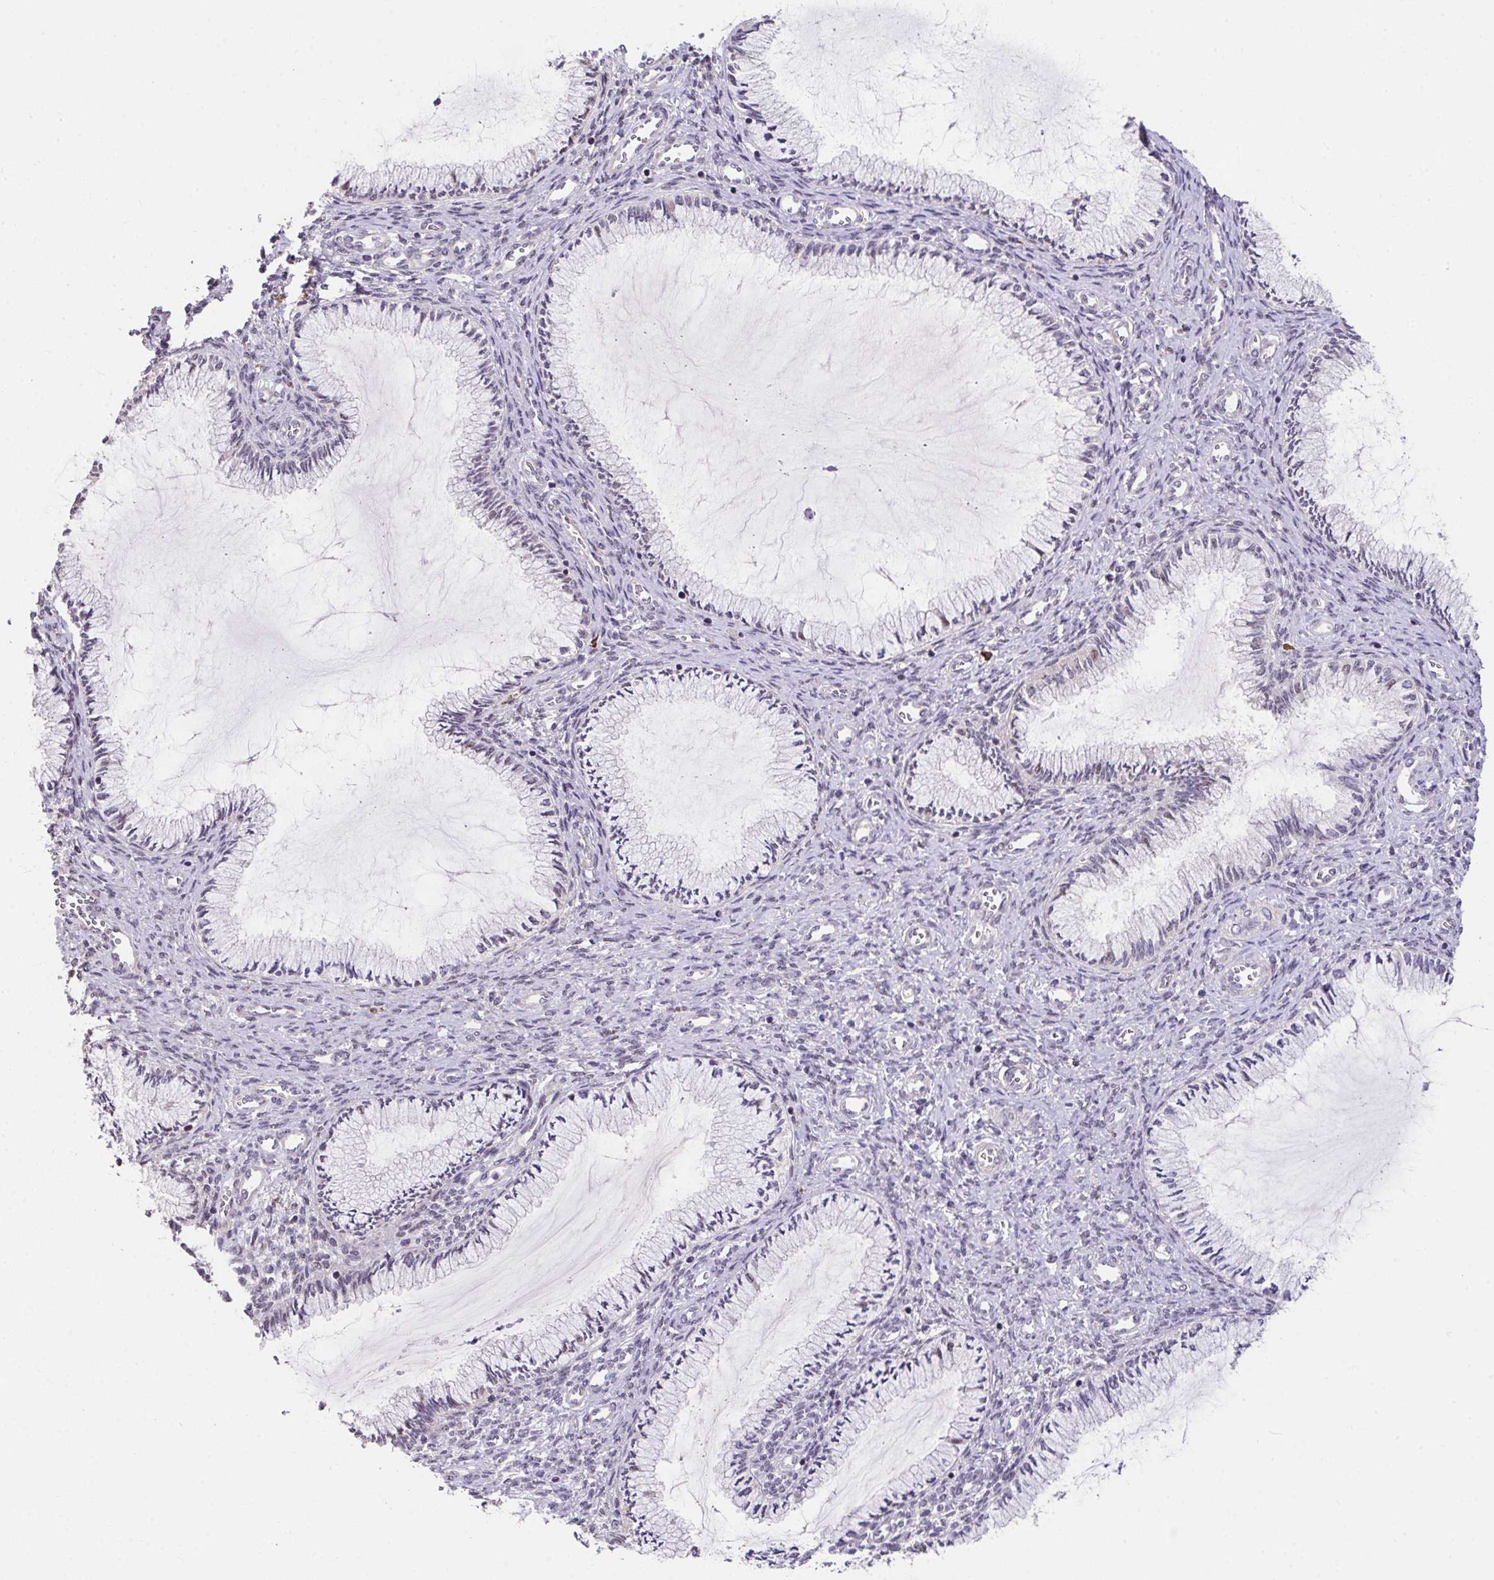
{"staining": {"intensity": "weak", "quantity": "<25%", "location": "nuclear"}, "tissue": "cervix", "cell_type": "Glandular cells", "image_type": "normal", "snomed": [{"axis": "morphology", "description": "Normal tissue, NOS"}, {"axis": "topography", "description": "Cervix"}], "caption": "DAB immunohistochemical staining of benign human cervix shows no significant expression in glandular cells.", "gene": "RBBP6", "patient": {"sex": "female", "age": 24}}